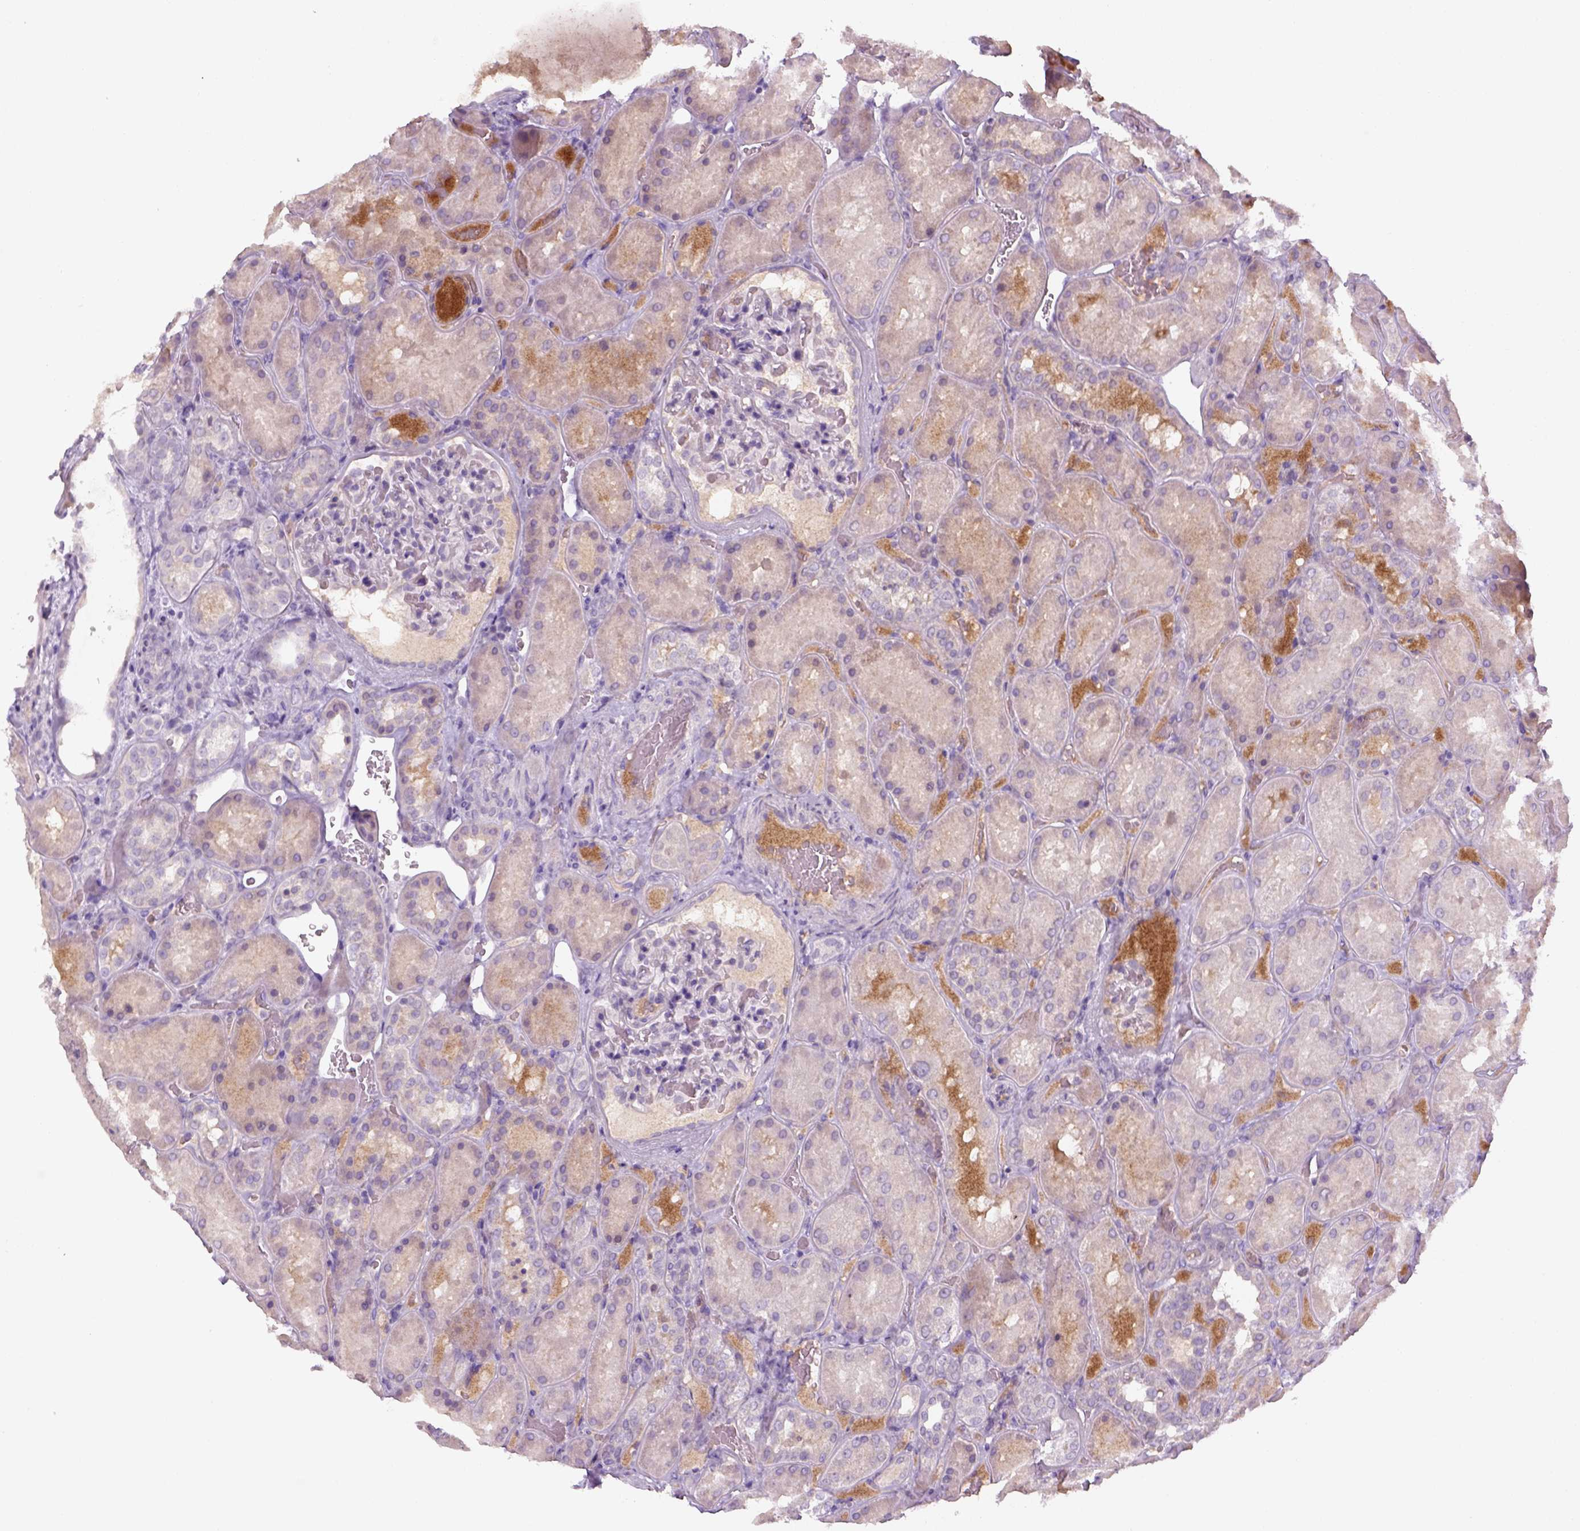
{"staining": {"intensity": "negative", "quantity": "none", "location": "none"}, "tissue": "kidney", "cell_type": "Cells in glomeruli", "image_type": "normal", "snomed": [{"axis": "morphology", "description": "Normal tissue, NOS"}, {"axis": "topography", "description": "Kidney"}], "caption": "A high-resolution photomicrograph shows IHC staining of unremarkable kidney, which demonstrates no significant staining in cells in glomeruli. (IHC, brightfield microscopy, high magnification).", "gene": "GFI1B", "patient": {"sex": "male", "age": 73}}